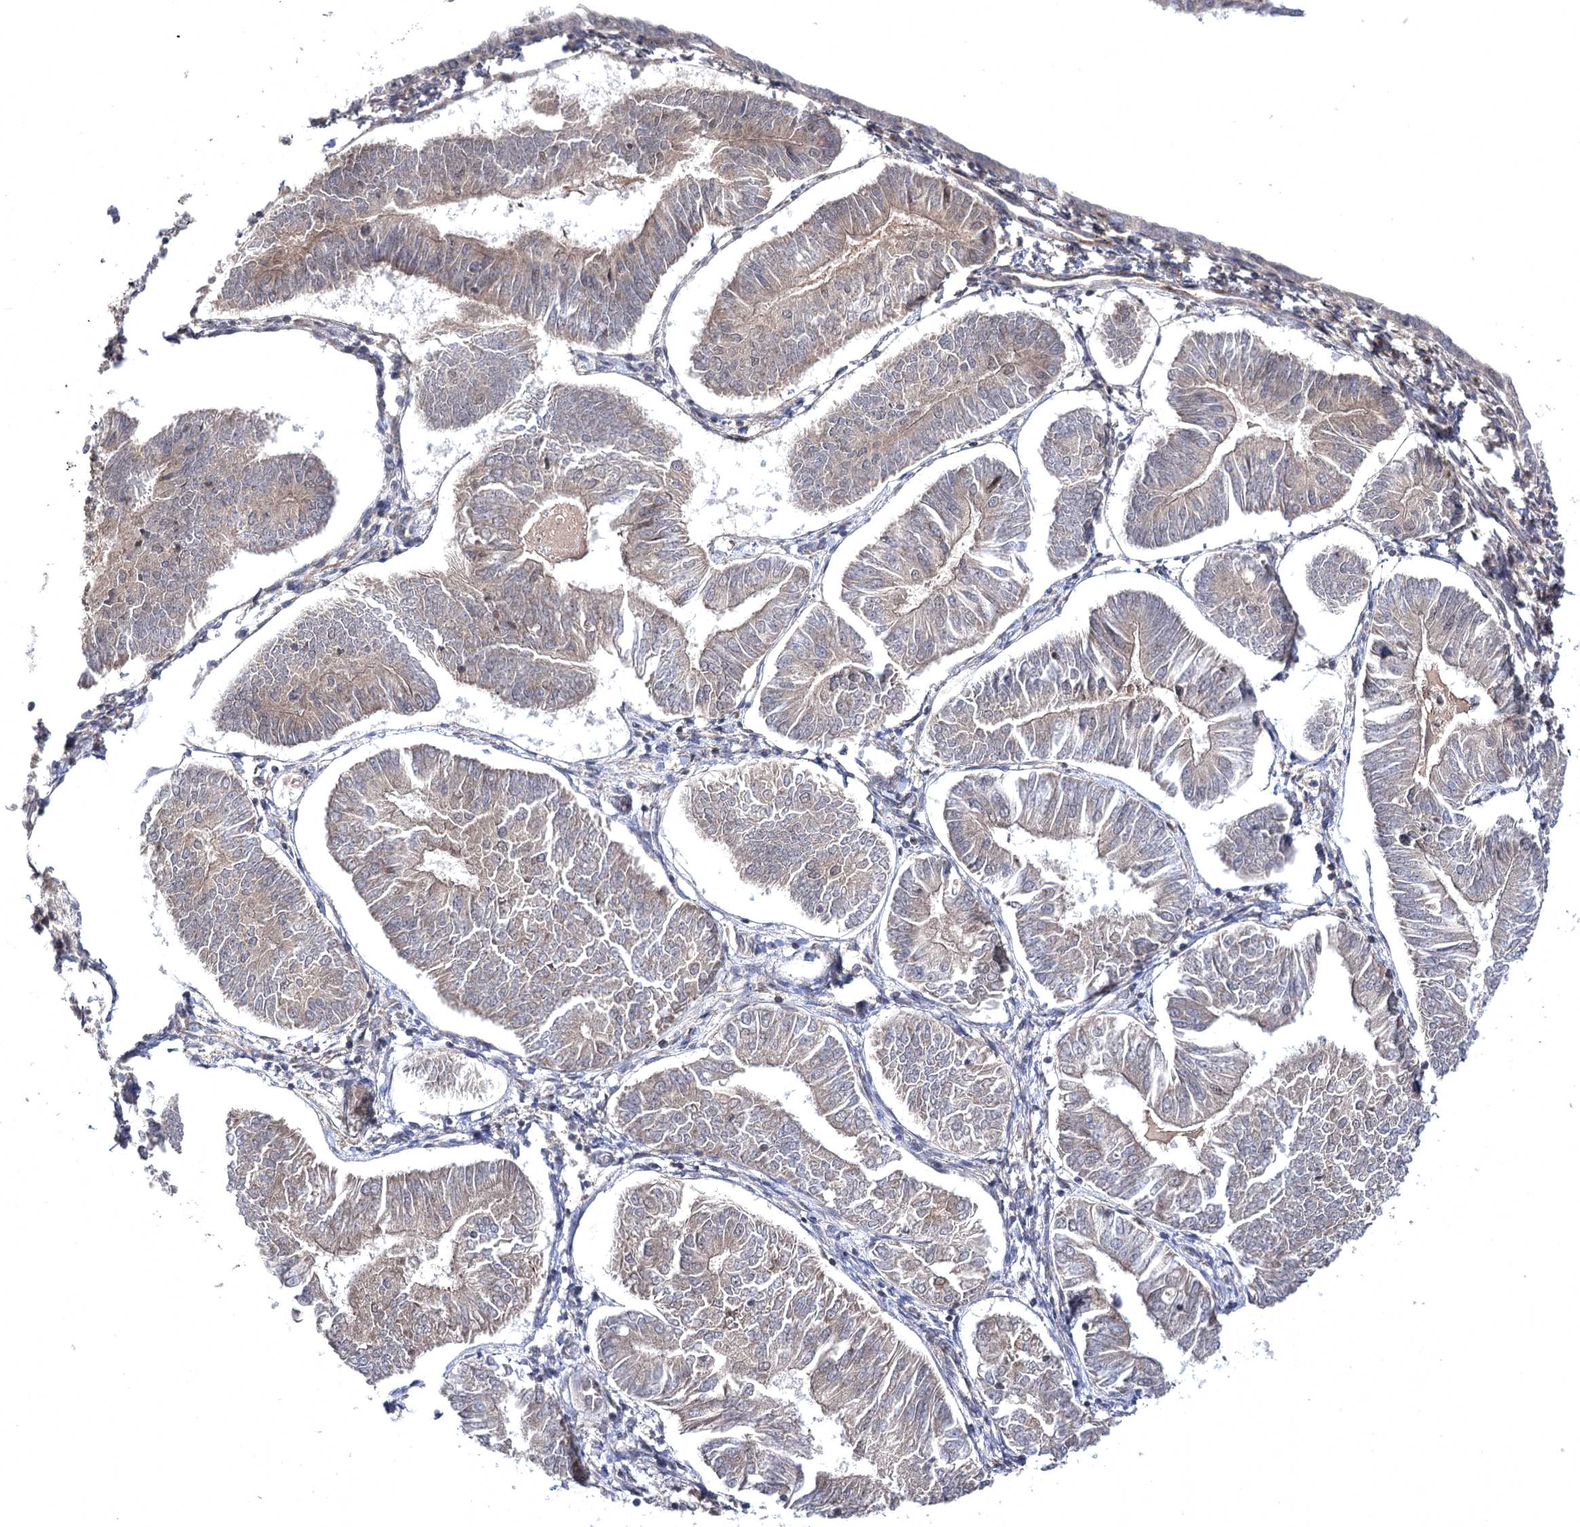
{"staining": {"intensity": "weak", "quantity": ">75%", "location": "cytoplasmic/membranous"}, "tissue": "endometrial cancer", "cell_type": "Tumor cells", "image_type": "cancer", "snomed": [{"axis": "morphology", "description": "Adenocarcinoma, NOS"}, {"axis": "topography", "description": "Endometrium"}], "caption": "A histopathology image showing weak cytoplasmic/membranous positivity in approximately >75% of tumor cells in endometrial cancer (adenocarcinoma), as visualized by brown immunohistochemical staining.", "gene": "BCR", "patient": {"sex": "female", "age": 58}}